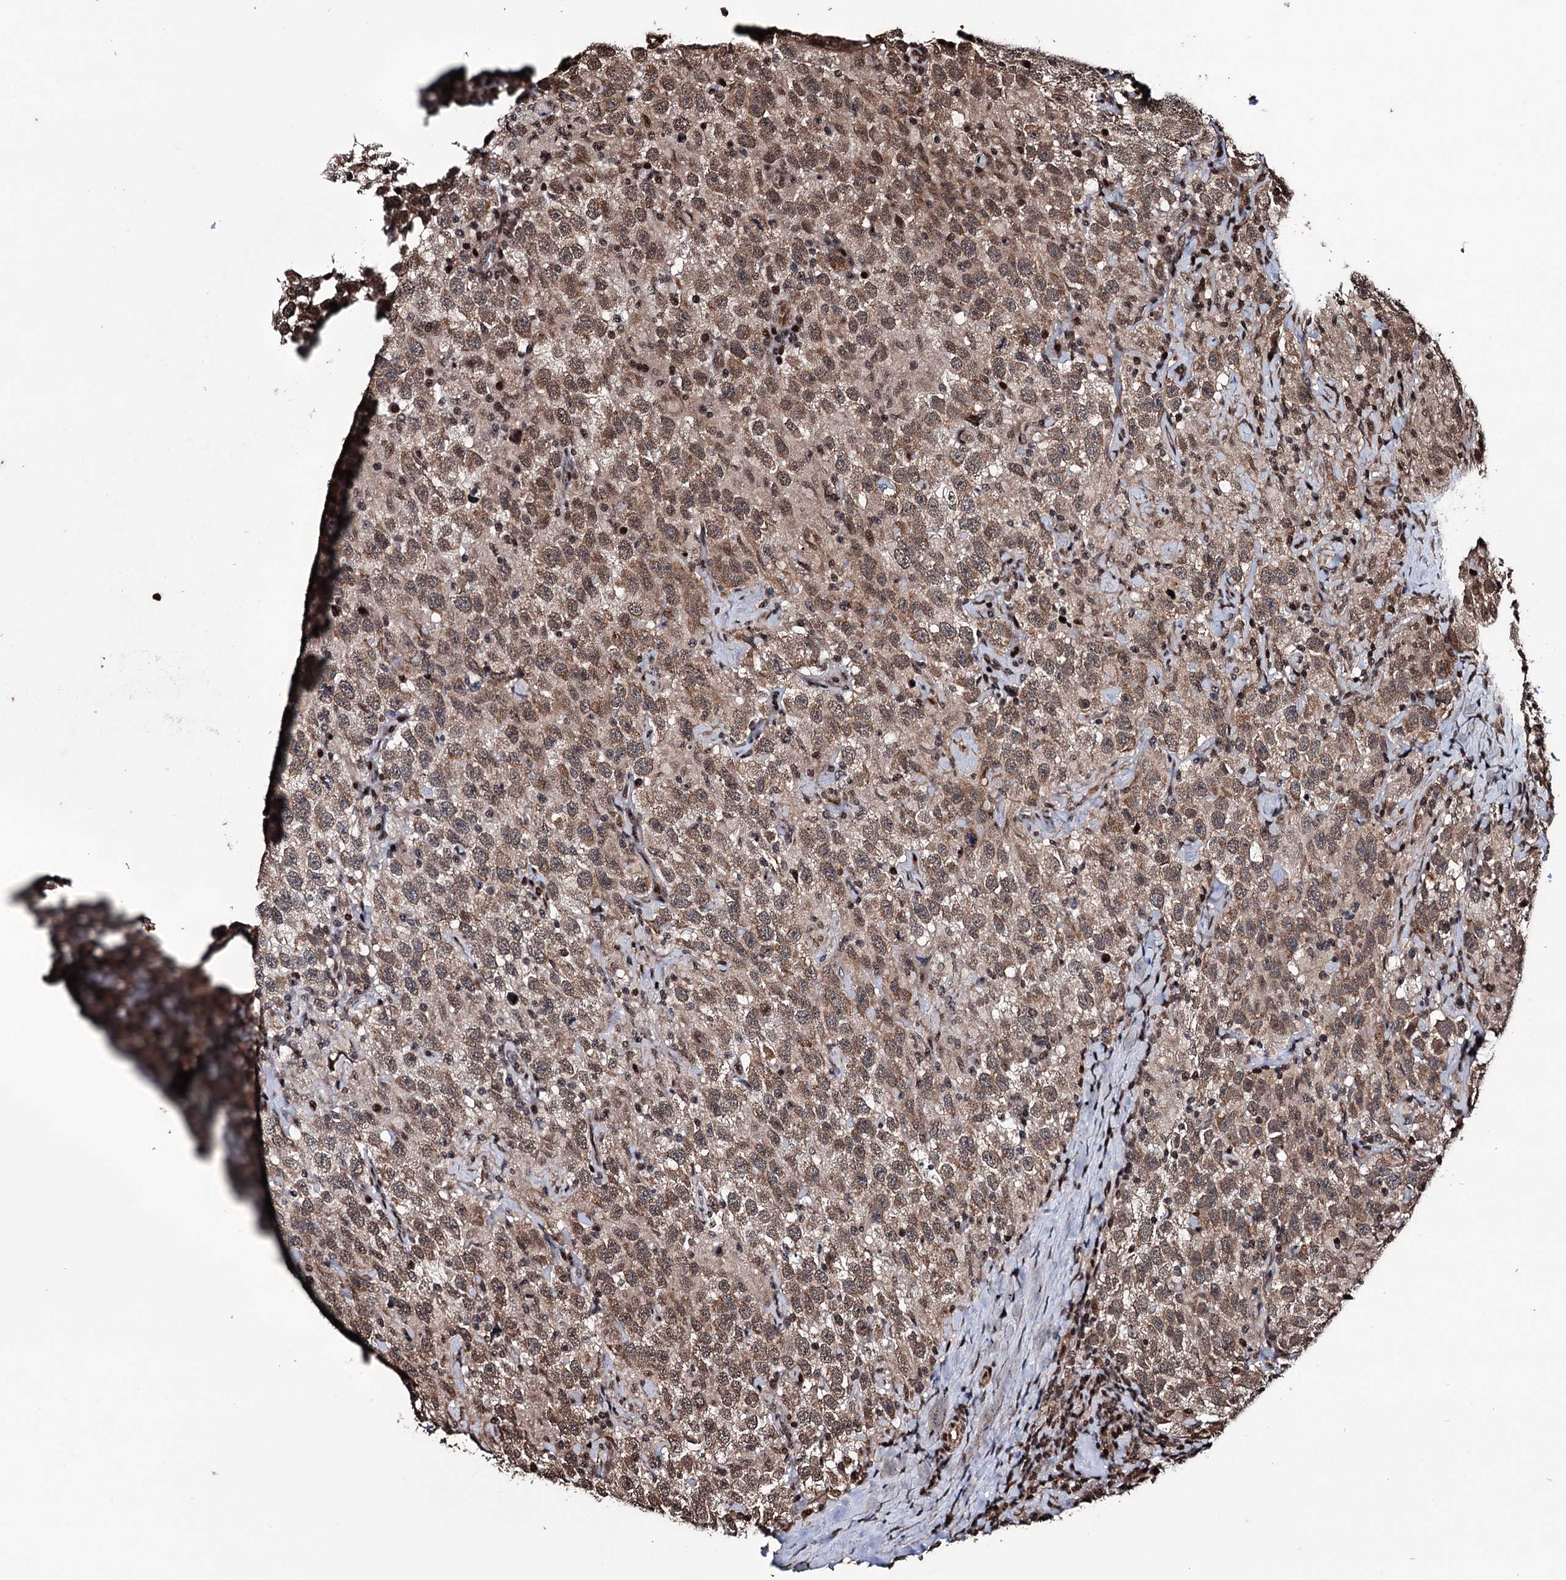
{"staining": {"intensity": "moderate", "quantity": ">75%", "location": "cytoplasmic/membranous,nuclear"}, "tissue": "testis cancer", "cell_type": "Tumor cells", "image_type": "cancer", "snomed": [{"axis": "morphology", "description": "Seminoma, NOS"}, {"axis": "topography", "description": "Testis"}], "caption": "The micrograph reveals immunohistochemical staining of testis seminoma. There is moderate cytoplasmic/membranous and nuclear positivity is appreciated in approximately >75% of tumor cells. The staining was performed using DAB to visualize the protein expression in brown, while the nuclei were stained in blue with hematoxylin (Magnification: 20x).", "gene": "EYA4", "patient": {"sex": "male", "age": 41}}